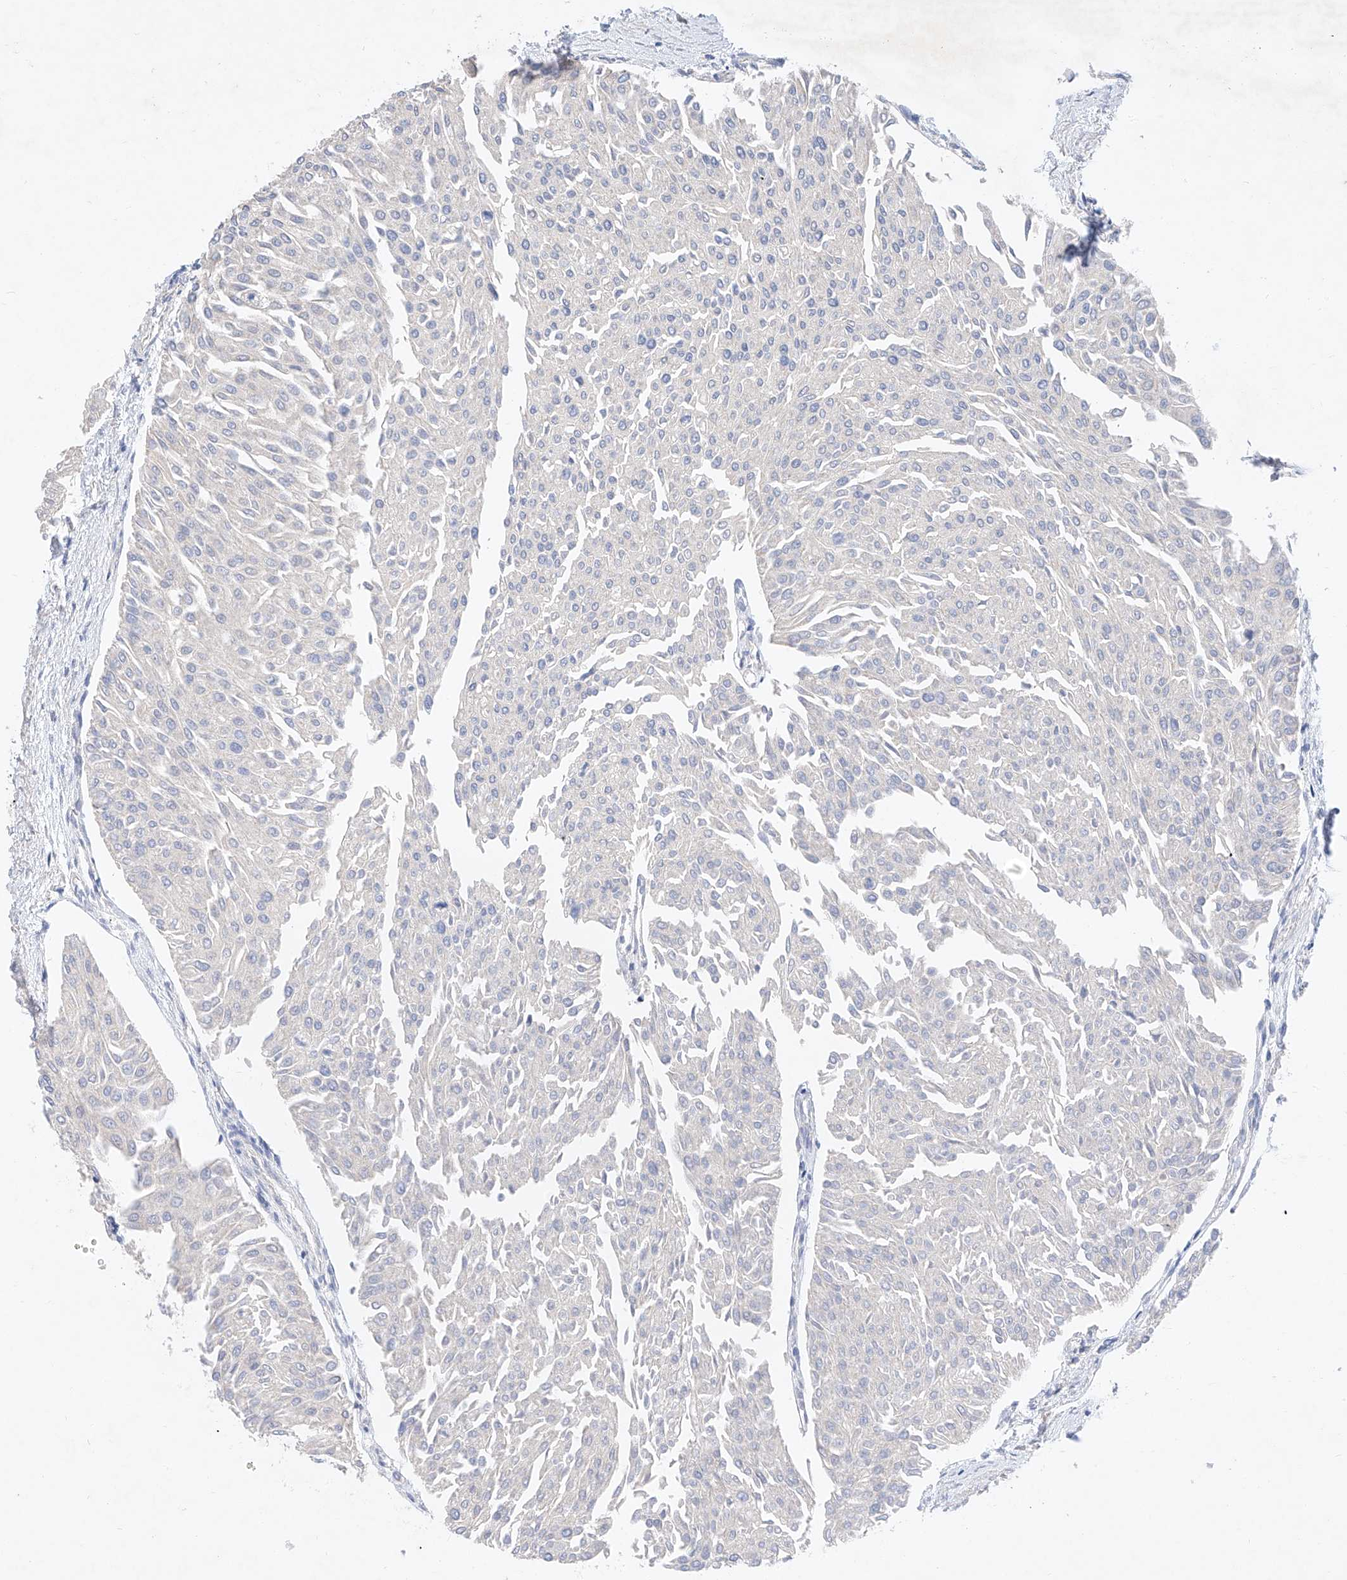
{"staining": {"intensity": "negative", "quantity": "none", "location": "none"}, "tissue": "urothelial cancer", "cell_type": "Tumor cells", "image_type": "cancer", "snomed": [{"axis": "morphology", "description": "Urothelial carcinoma, Low grade"}, {"axis": "topography", "description": "Urinary bladder"}], "caption": "DAB immunohistochemical staining of urothelial cancer demonstrates no significant staining in tumor cells.", "gene": "KCNJ1", "patient": {"sex": "male", "age": 67}}